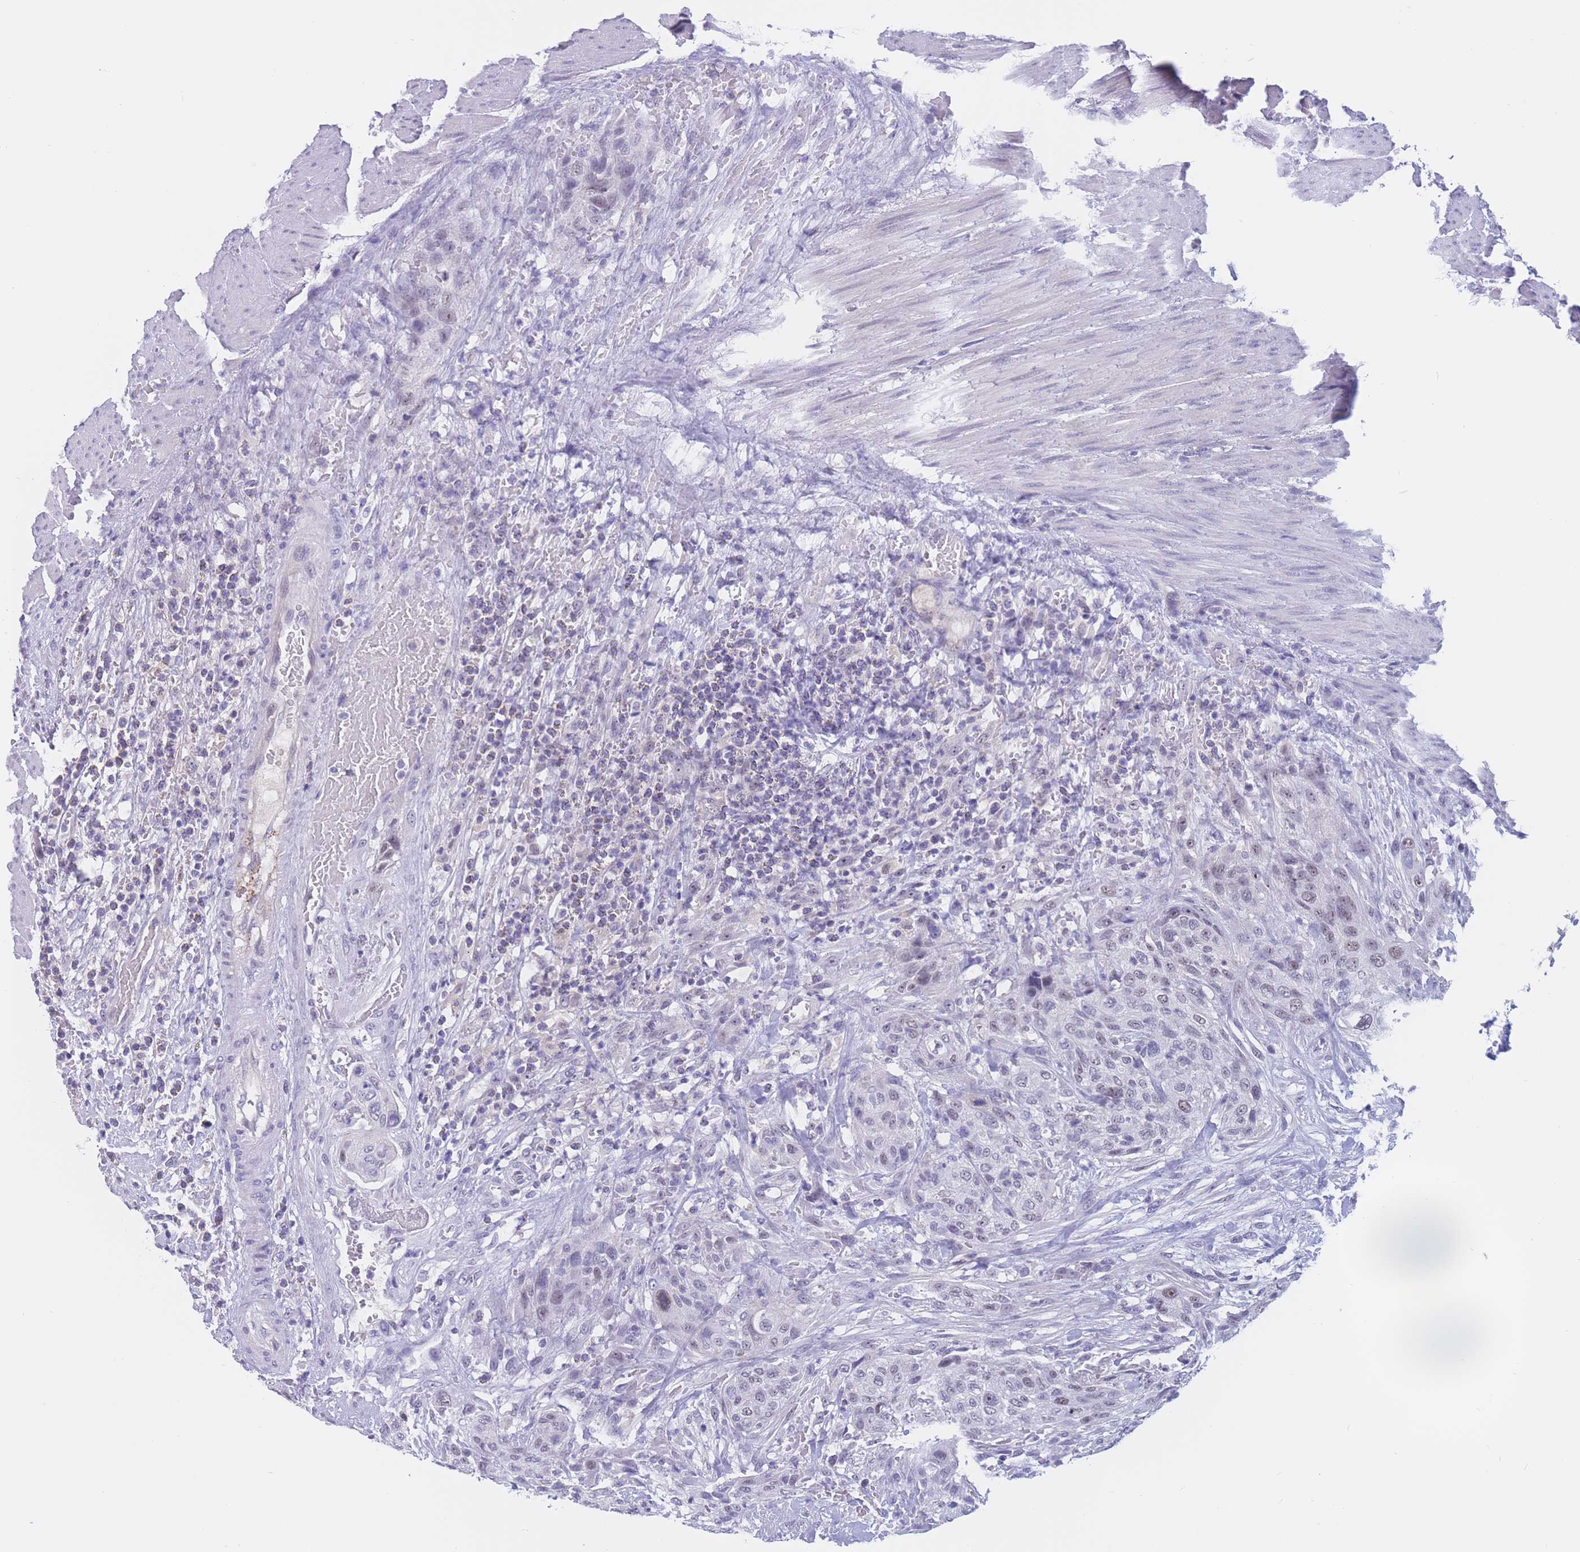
{"staining": {"intensity": "negative", "quantity": "none", "location": "none"}, "tissue": "urothelial cancer", "cell_type": "Tumor cells", "image_type": "cancer", "snomed": [{"axis": "morphology", "description": "Urothelial carcinoma, High grade"}, {"axis": "topography", "description": "Urinary bladder"}], "caption": "The photomicrograph shows no significant staining in tumor cells of urothelial cancer.", "gene": "BOP1", "patient": {"sex": "male", "age": 35}}